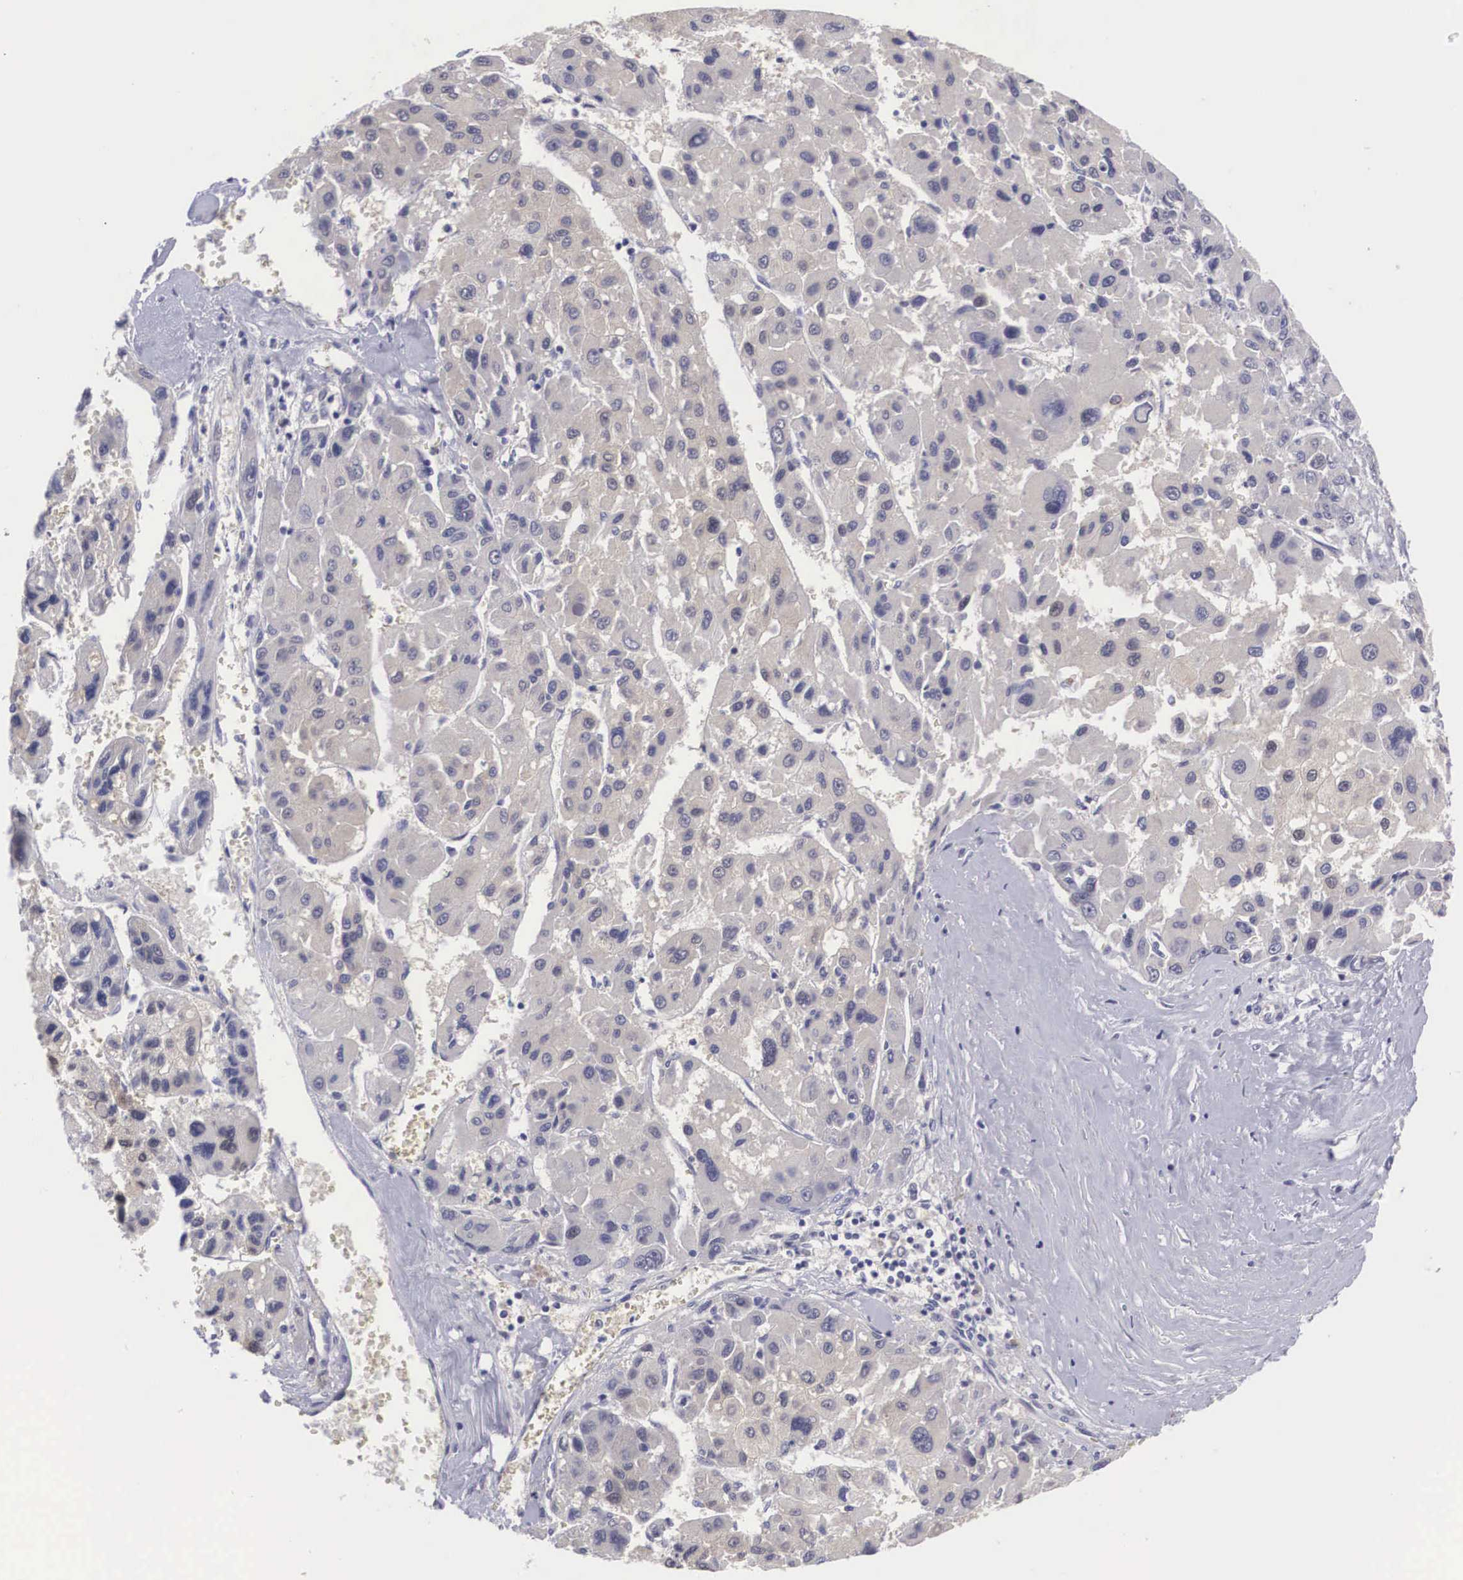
{"staining": {"intensity": "negative", "quantity": "none", "location": "none"}, "tissue": "liver cancer", "cell_type": "Tumor cells", "image_type": "cancer", "snomed": [{"axis": "morphology", "description": "Carcinoma, Hepatocellular, NOS"}, {"axis": "topography", "description": "Liver"}], "caption": "Immunohistochemical staining of liver hepatocellular carcinoma demonstrates no significant staining in tumor cells. (DAB (3,3'-diaminobenzidine) immunohistochemistry (IHC) visualized using brightfield microscopy, high magnification).", "gene": "GRIPAP1", "patient": {"sex": "male", "age": 64}}